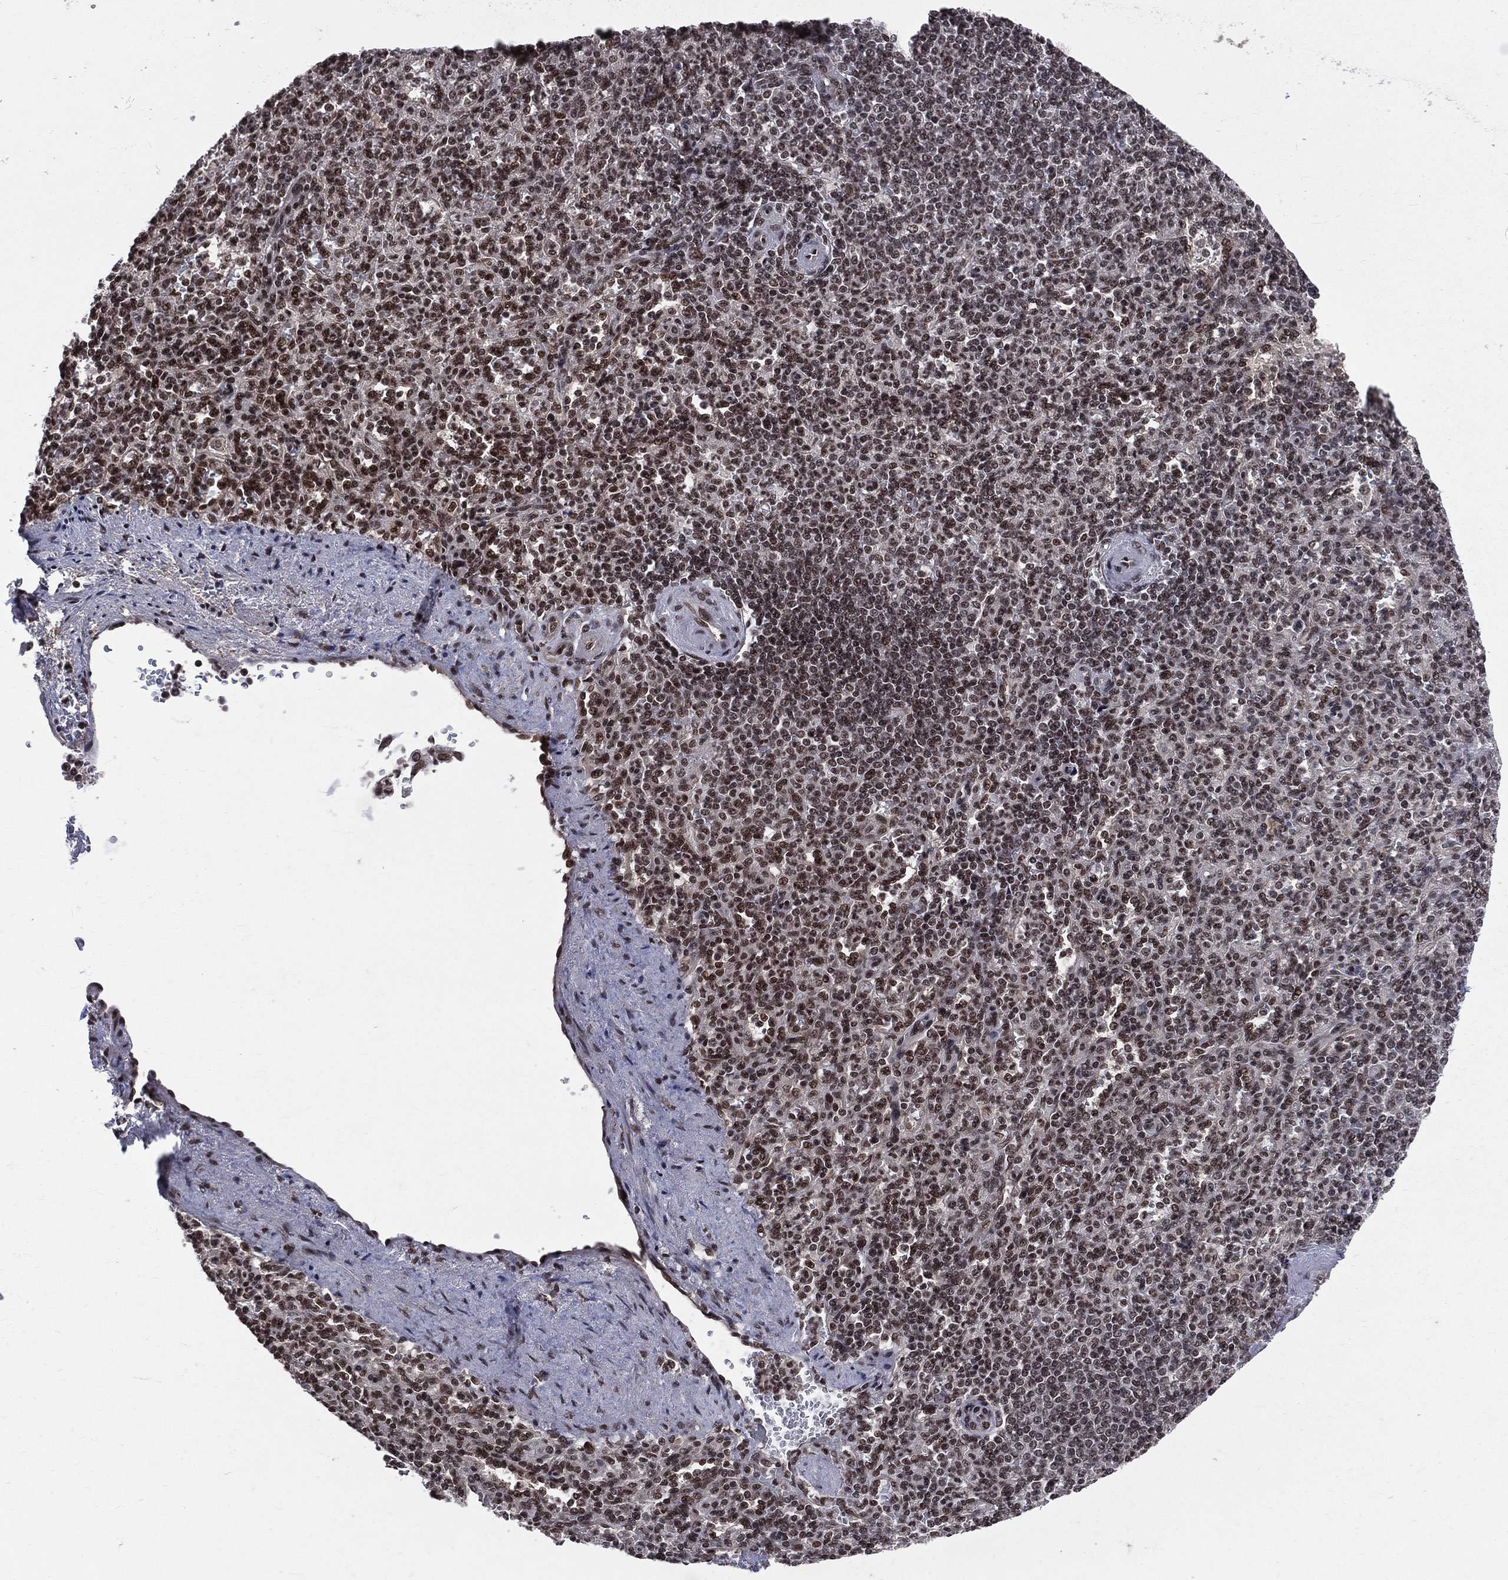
{"staining": {"intensity": "strong", "quantity": ">75%", "location": "nuclear"}, "tissue": "spleen", "cell_type": "Cells in red pulp", "image_type": "normal", "snomed": [{"axis": "morphology", "description": "Normal tissue, NOS"}, {"axis": "topography", "description": "Spleen"}], "caption": "This histopathology image reveals normal spleen stained with IHC to label a protein in brown. The nuclear of cells in red pulp show strong positivity for the protein. Nuclei are counter-stained blue.", "gene": "SMC3", "patient": {"sex": "female", "age": 74}}